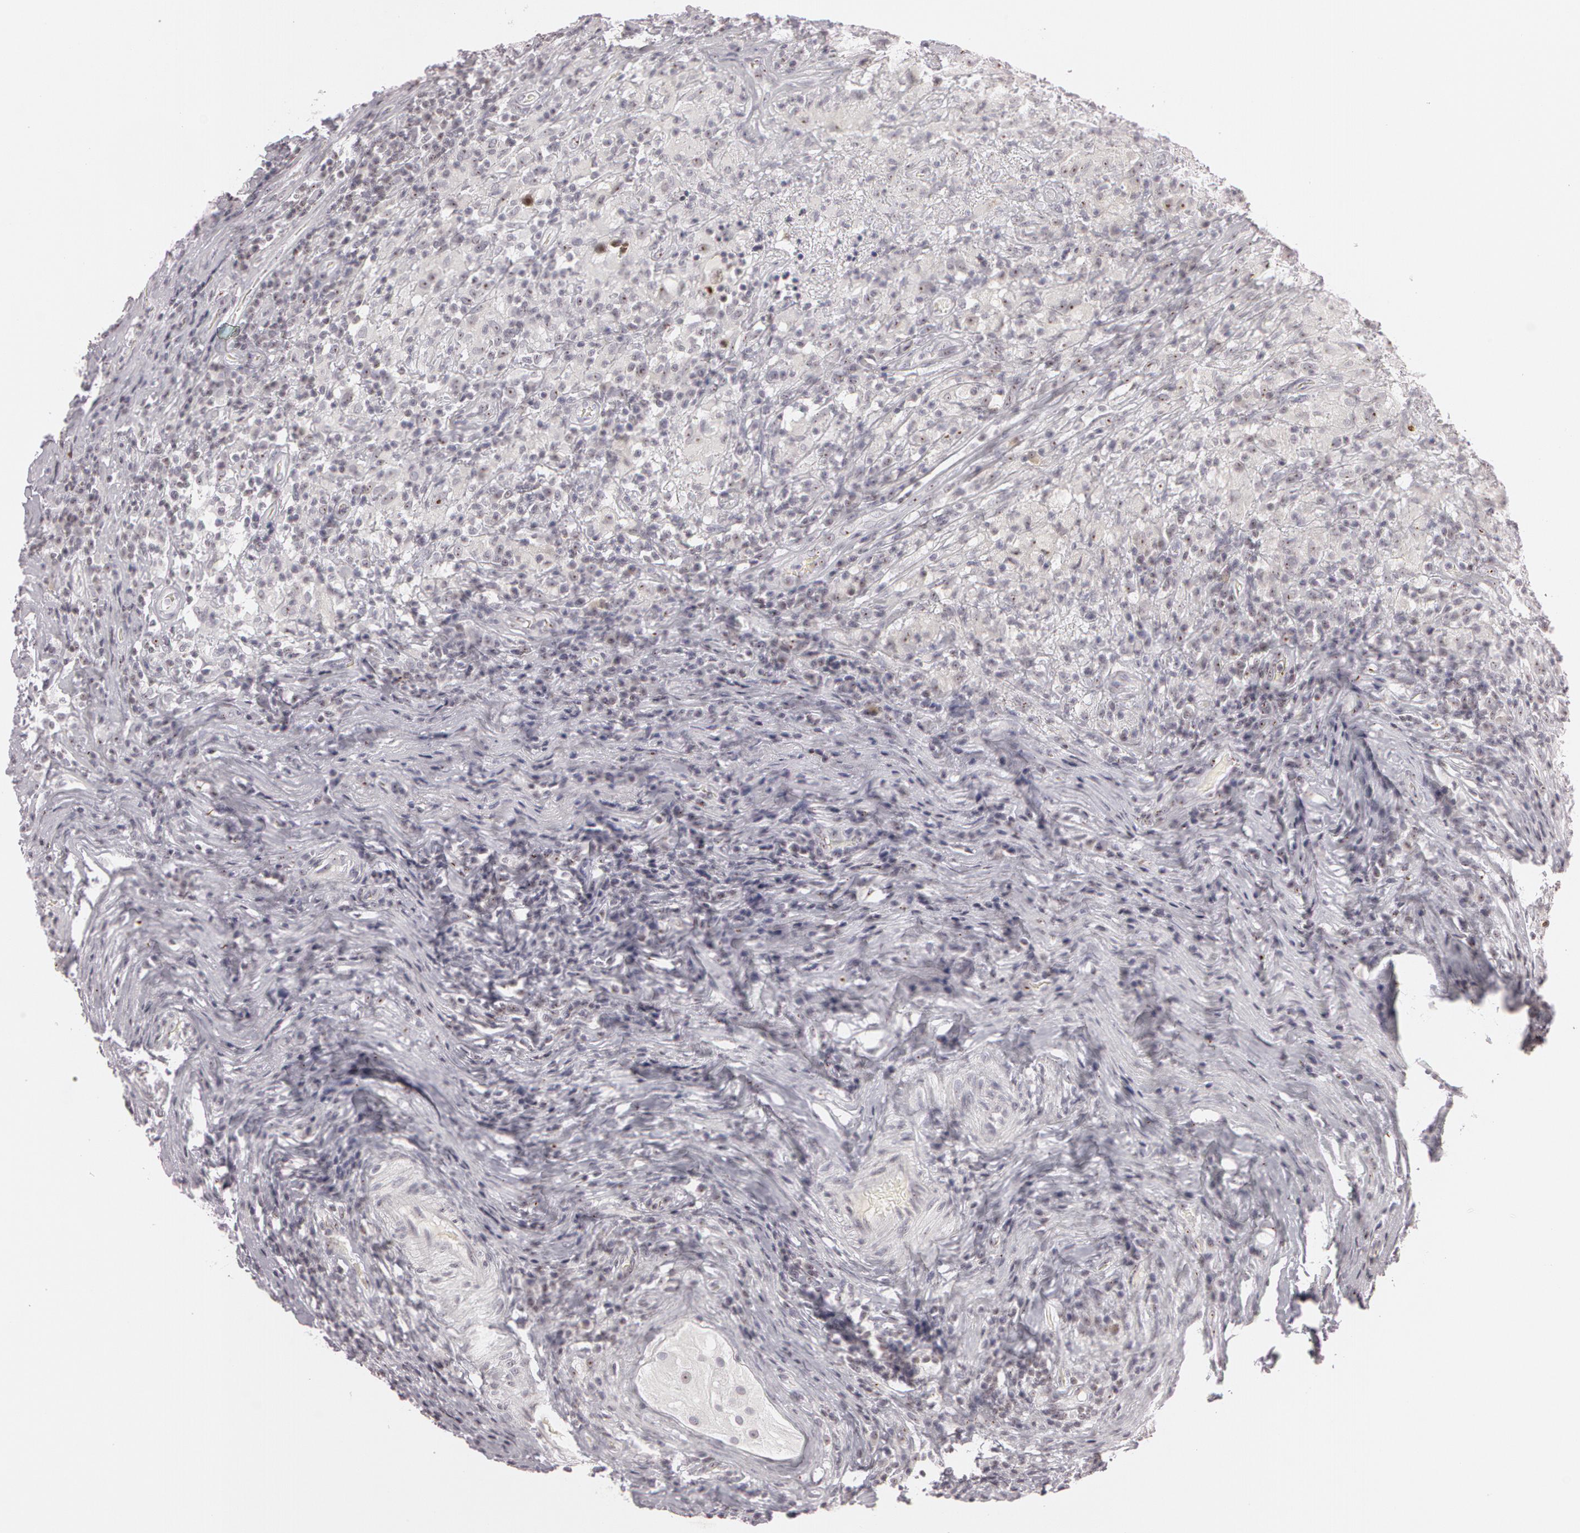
{"staining": {"intensity": "moderate", "quantity": "<25%", "location": "nuclear"}, "tissue": "testis cancer", "cell_type": "Tumor cells", "image_type": "cancer", "snomed": [{"axis": "morphology", "description": "Seminoma, NOS"}, {"axis": "topography", "description": "Testis"}], "caption": "Testis cancer (seminoma) was stained to show a protein in brown. There is low levels of moderate nuclear staining in about <25% of tumor cells.", "gene": "FBL", "patient": {"sex": "male", "age": 34}}